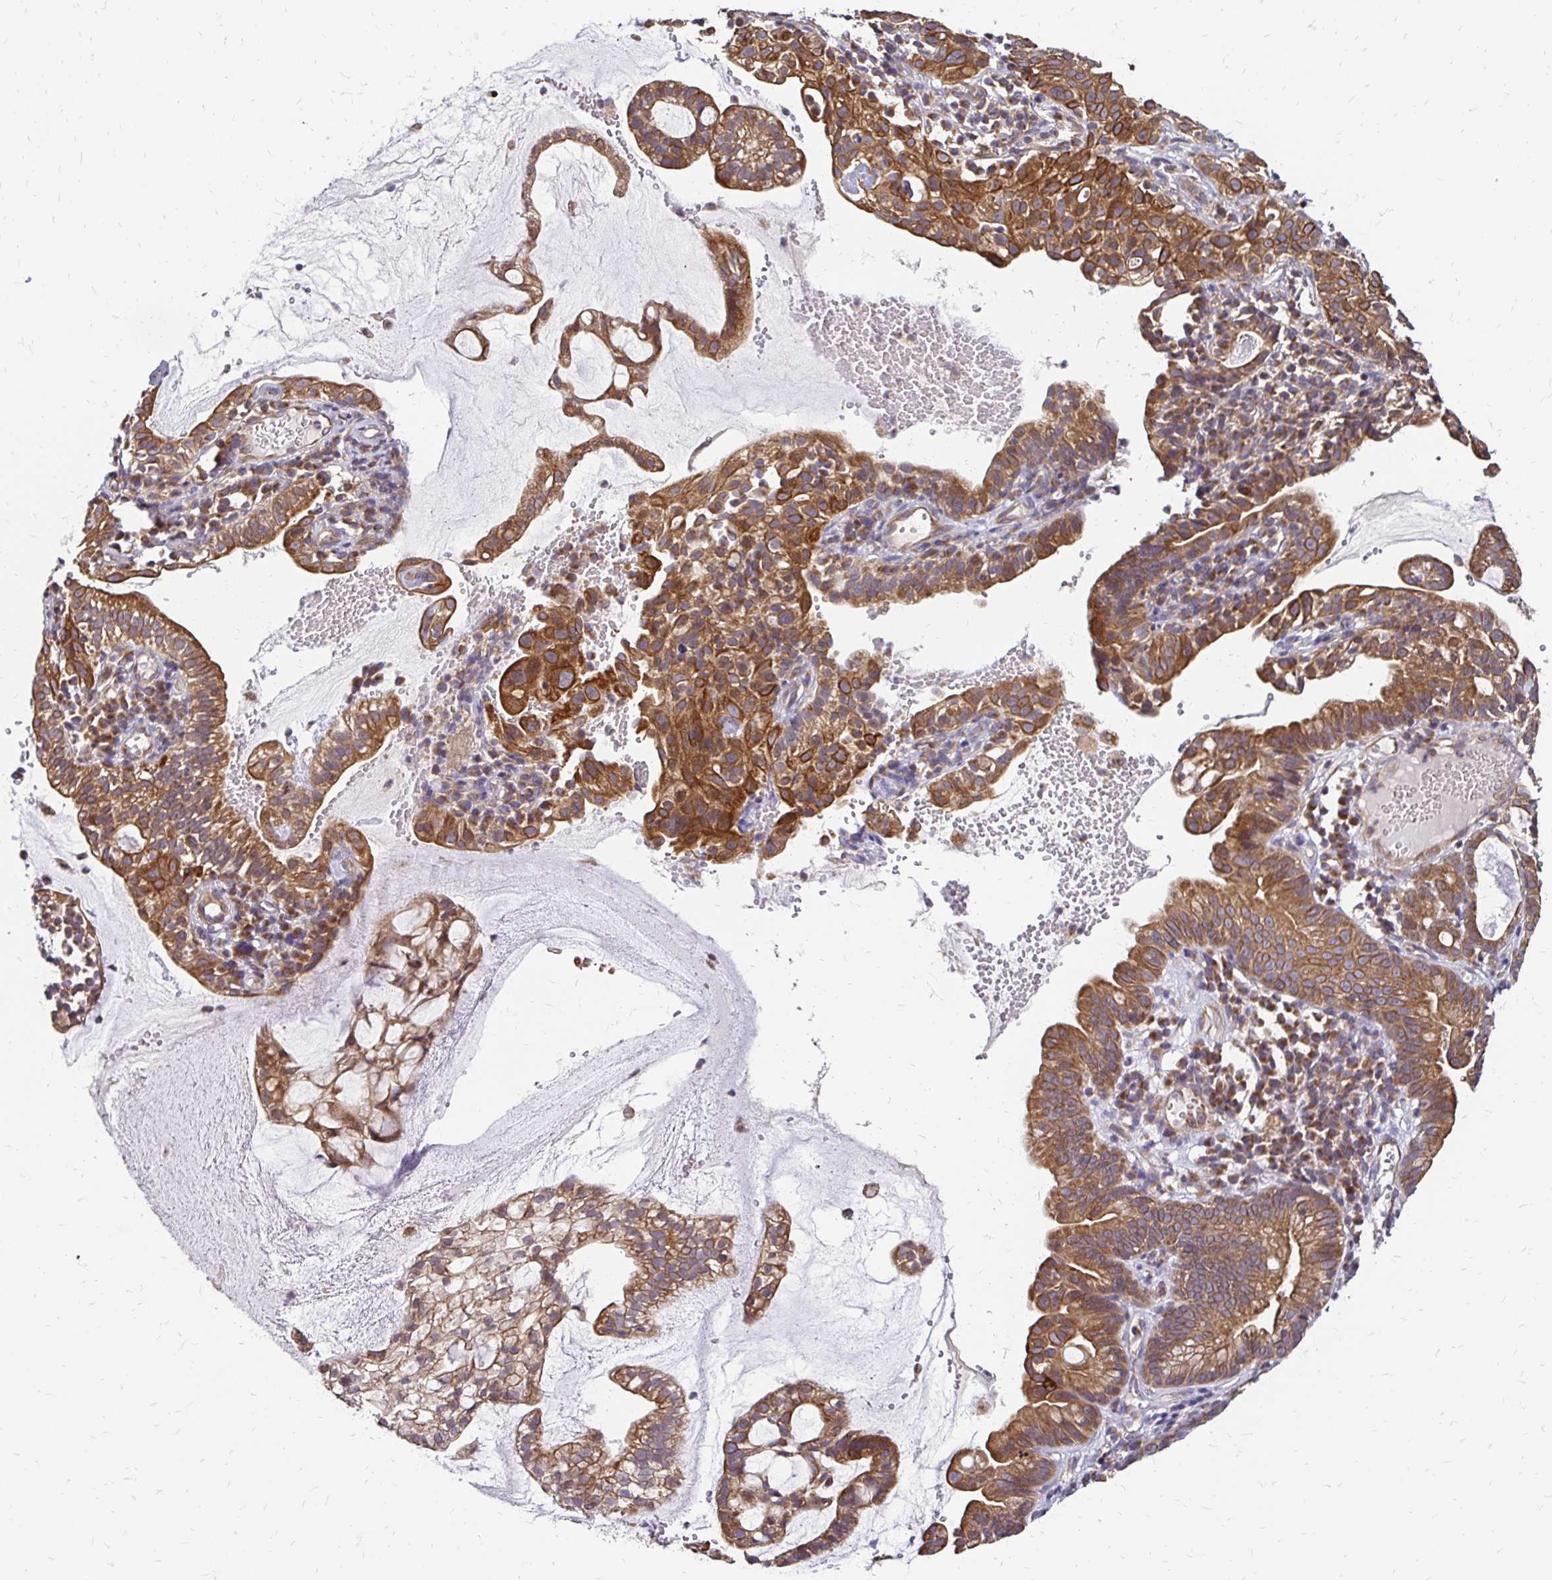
{"staining": {"intensity": "moderate", "quantity": ">75%", "location": "cytoplasmic/membranous"}, "tissue": "cervical cancer", "cell_type": "Tumor cells", "image_type": "cancer", "snomed": [{"axis": "morphology", "description": "Adenocarcinoma, NOS"}, {"axis": "topography", "description": "Cervix"}], "caption": "Immunohistochemistry (IHC) histopathology image of human adenocarcinoma (cervical) stained for a protein (brown), which displays medium levels of moderate cytoplasmic/membranous expression in approximately >75% of tumor cells.", "gene": "ZW10", "patient": {"sex": "female", "age": 41}}